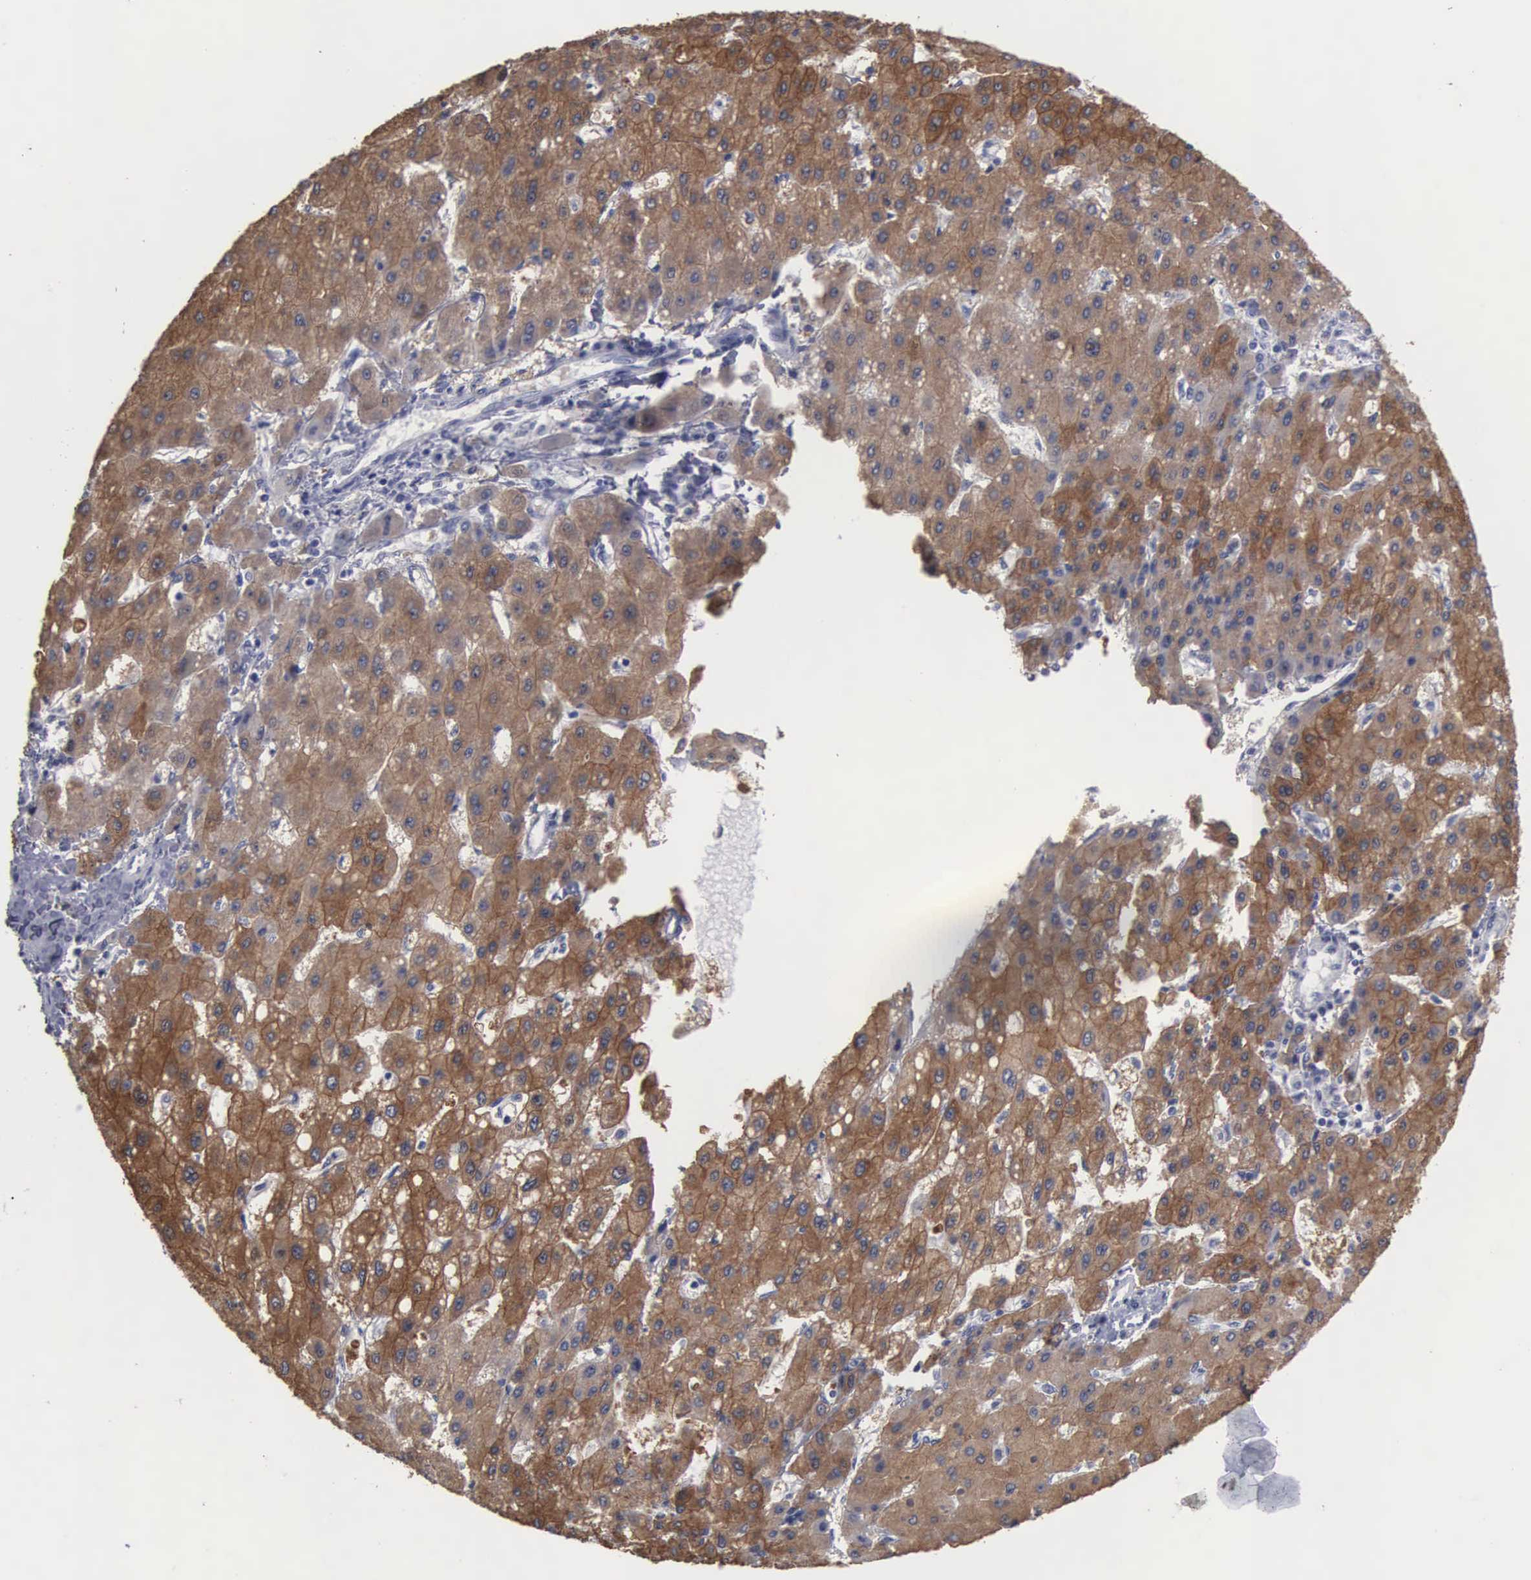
{"staining": {"intensity": "moderate", "quantity": ">75%", "location": "cytoplasmic/membranous"}, "tissue": "liver cancer", "cell_type": "Tumor cells", "image_type": "cancer", "snomed": [{"axis": "morphology", "description": "Carcinoma, Hepatocellular, NOS"}, {"axis": "topography", "description": "Liver"}], "caption": "The histopathology image displays staining of liver hepatocellular carcinoma, revealing moderate cytoplasmic/membranous protein staining (brown color) within tumor cells.", "gene": "UPB1", "patient": {"sex": "female", "age": 52}}